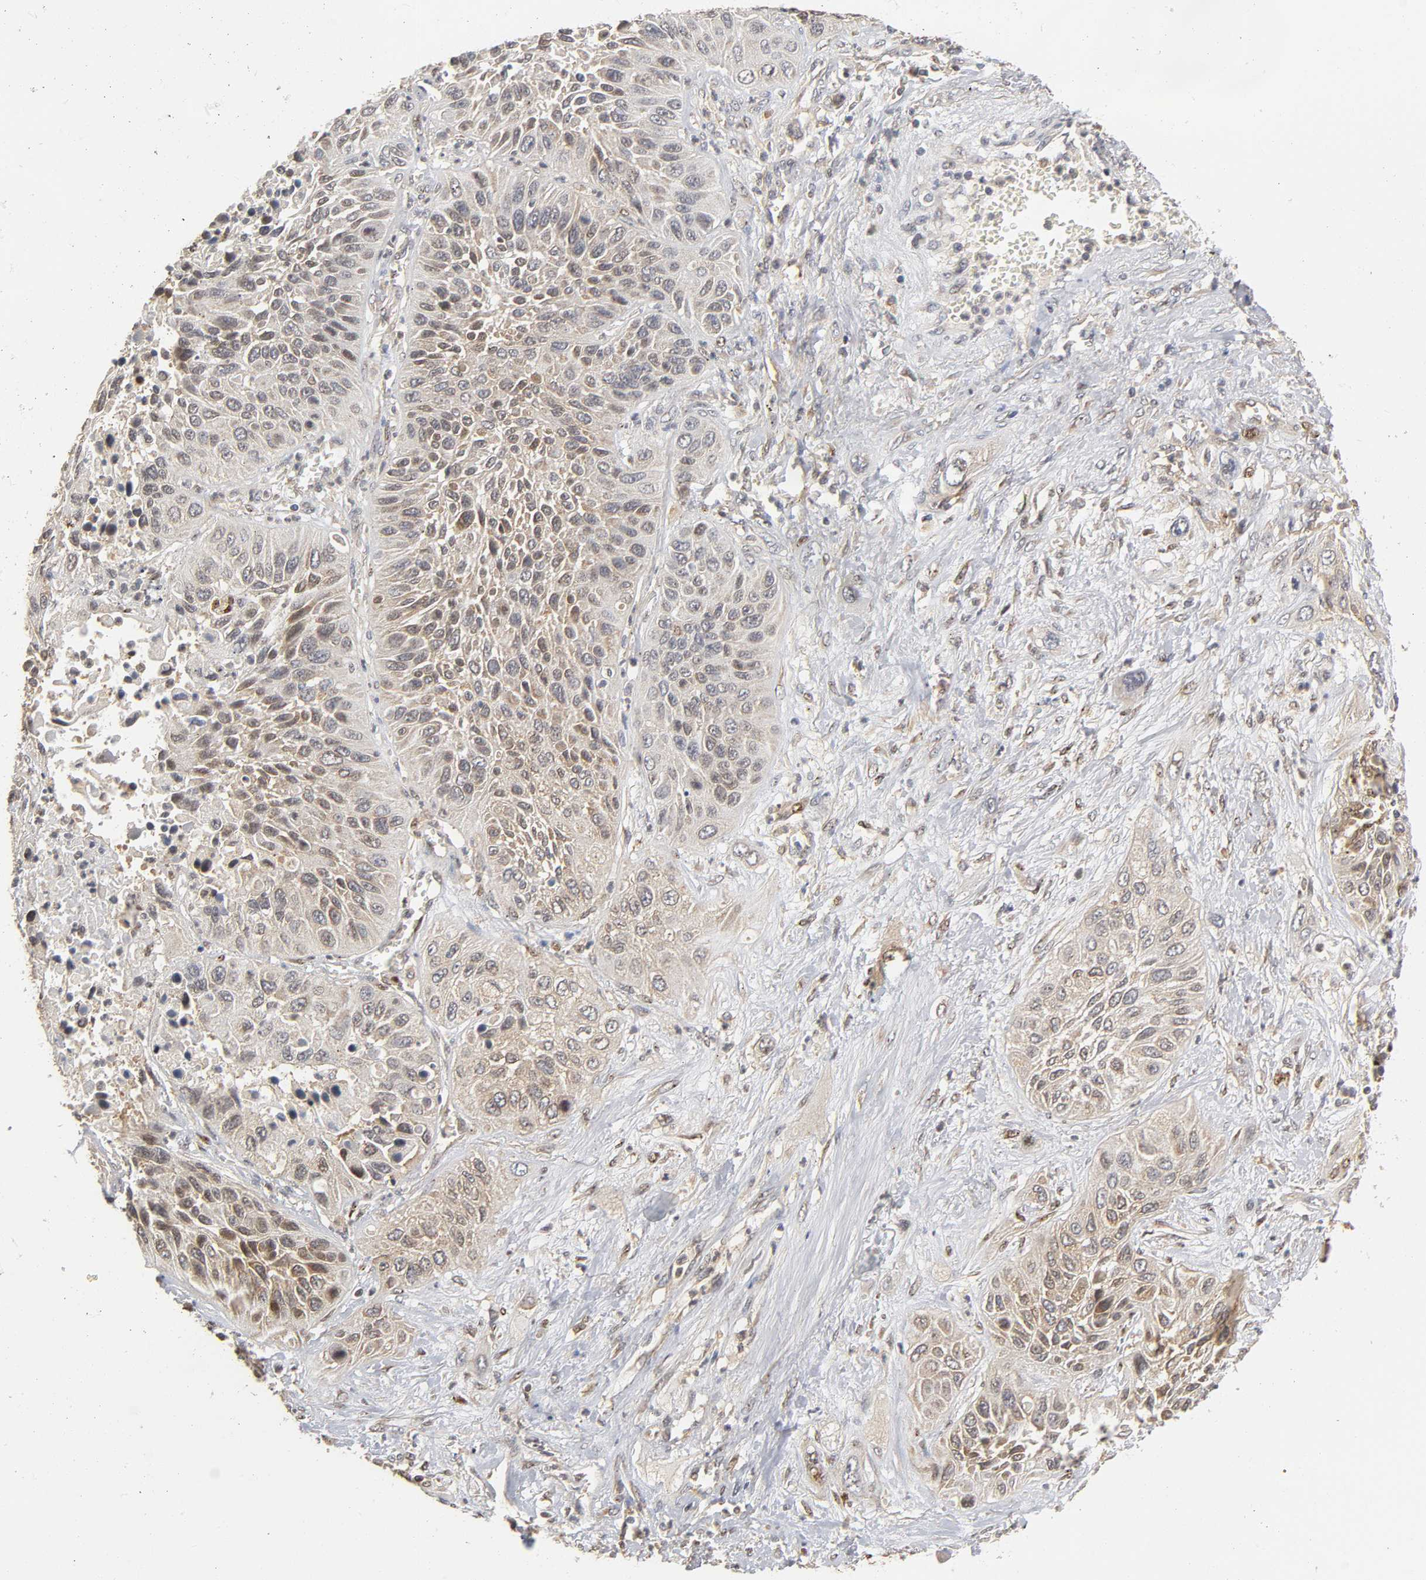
{"staining": {"intensity": "weak", "quantity": "<25%", "location": "nuclear"}, "tissue": "lung cancer", "cell_type": "Tumor cells", "image_type": "cancer", "snomed": [{"axis": "morphology", "description": "Squamous cell carcinoma, NOS"}, {"axis": "topography", "description": "Lung"}], "caption": "An immunohistochemistry micrograph of lung cancer (squamous cell carcinoma) is shown. There is no staining in tumor cells of lung cancer (squamous cell carcinoma).", "gene": "PAFAH1B1", "patient": {"sex": "female", "age": 76}}